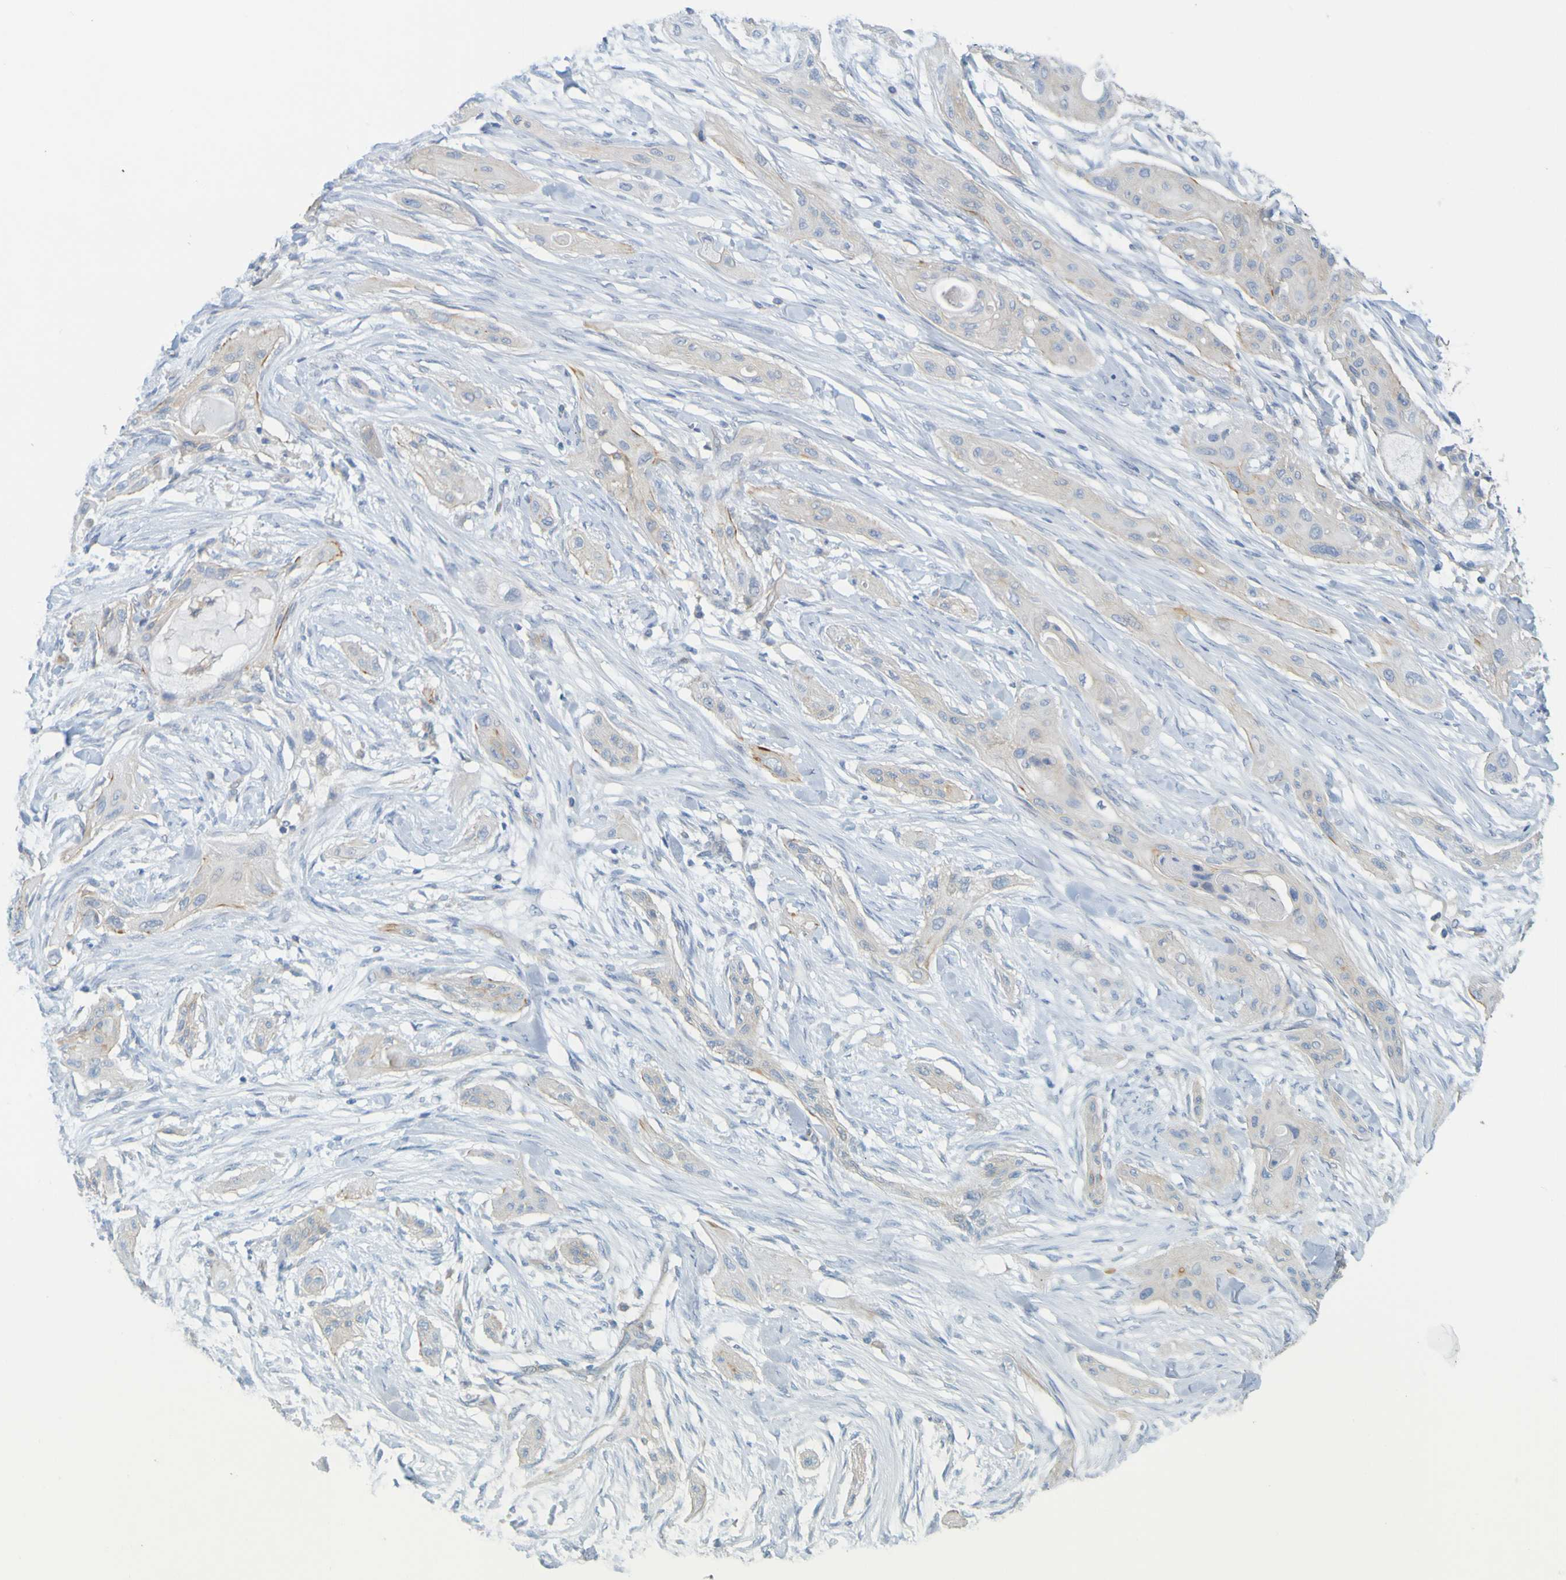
{"staining": {"intensity": "weak", "quantity": ">75%", "location": "cytoplasmic/membranous"}, "tissue": "lung cancer", "cell_type": "Tumor cells", "image_type": "cancer", "snomed": [{"axis": "morphology", "description": "Squamous cell carcinoma, NOS"}, {"axis": "topography", "description": "Lung"}], "caption": "Human squamous cell carcinoma (lung) stained with a brown dye demonstrates weak cytoplasmic/membranous positive positivity in approximately >75% of tumor cells.", "gene": "APPL1", "patient": {"sex": "female", "age": 47}}